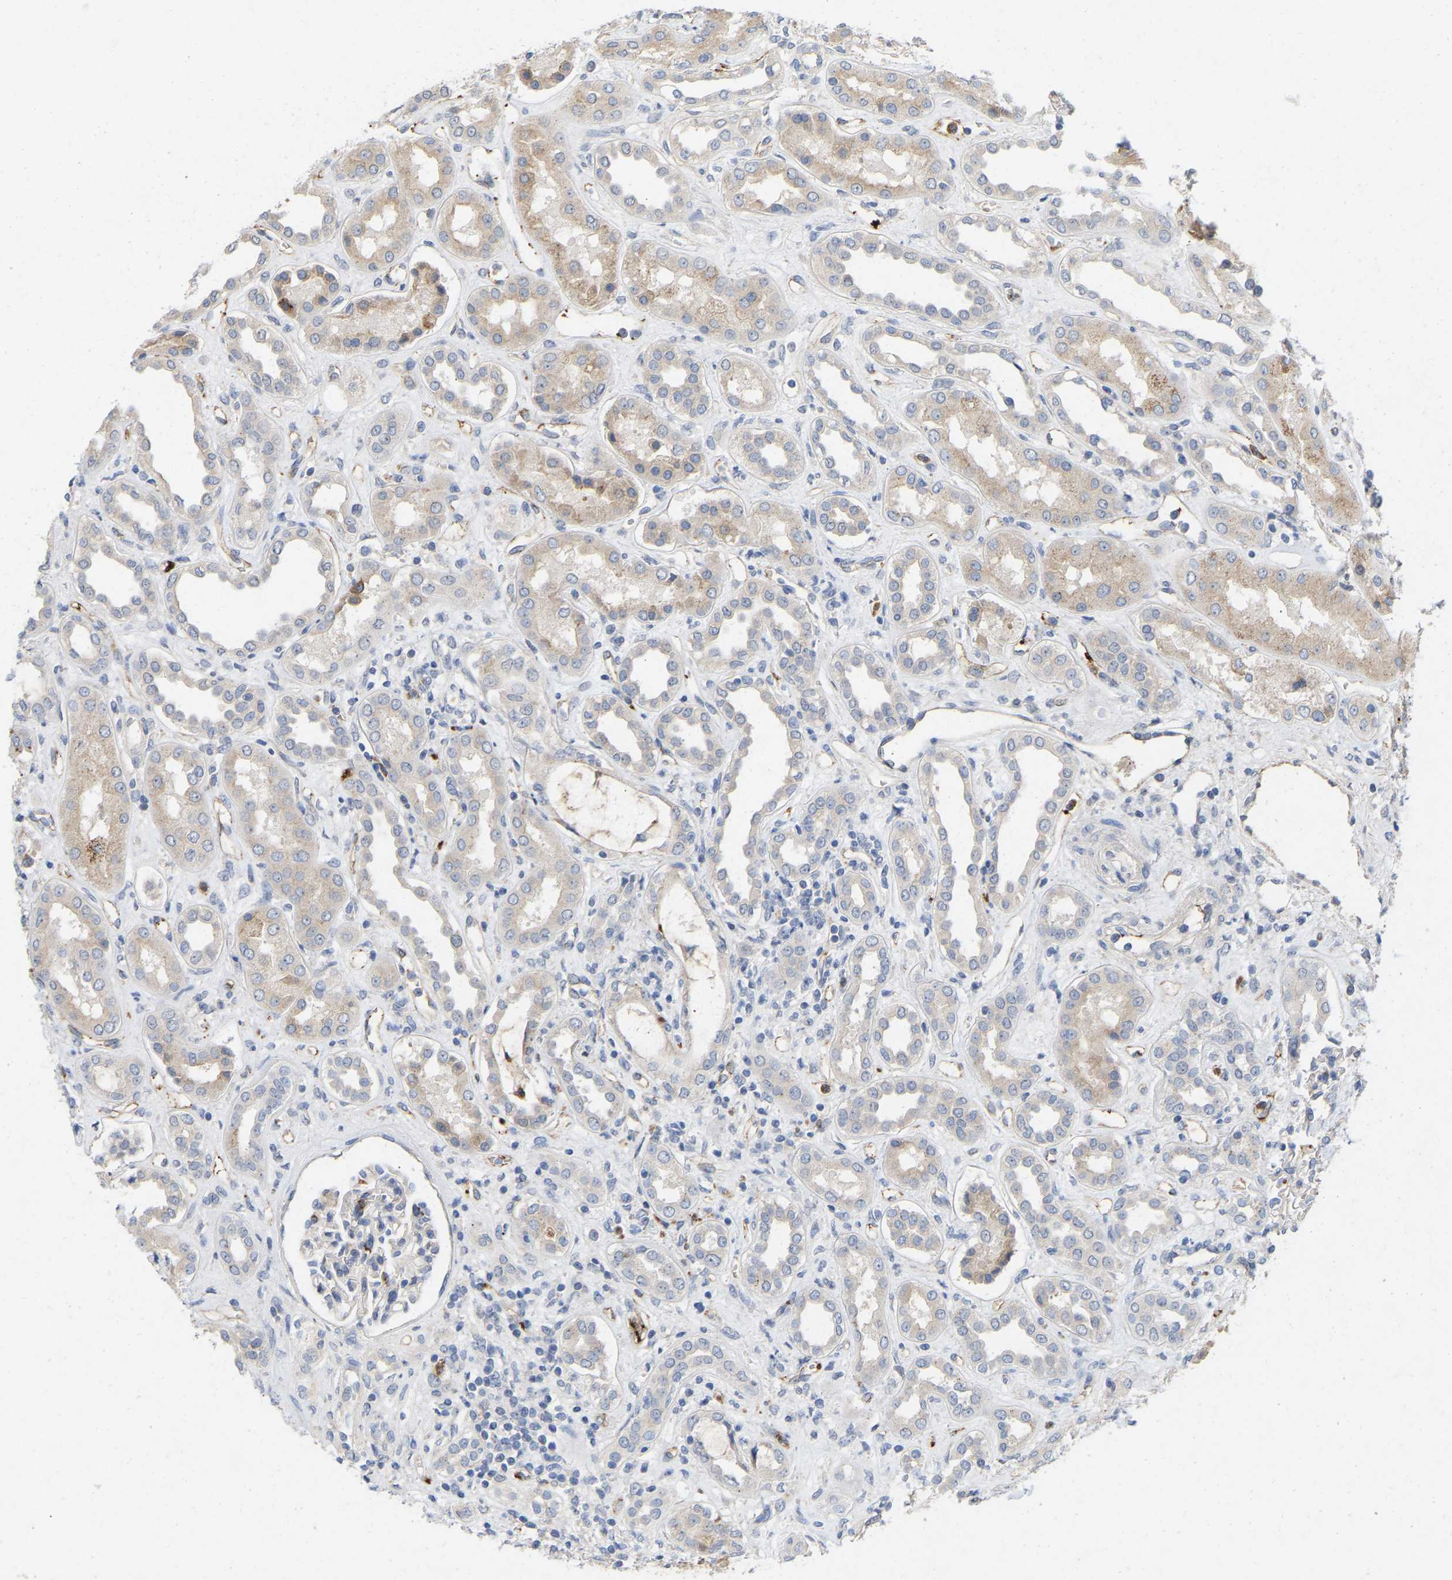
{"staining": {"intensity": "moderate", "quantity": "<25%", "location": "cytoplasmic/membranous"}, "tissue": "kidney", "cell_type": "Cells in glomeruli", "image_type": "normal", "snomed": [{"axis": "morphology", "description": "Normal tissue, NOS"}, {"axis": "topography", "description": "Kidney"}], "caption": "Immunohistochemistry (IHC) (DAB) staining of normal kidney demonstrates moderate cytoplasmic/membranous protein positivity in about <25% of cells in glomeruli. (Brightfield microscopy of DAB IHC at high magnification).", "gene": "RHEB", "patient": {"sex": "male", "age": 59}}